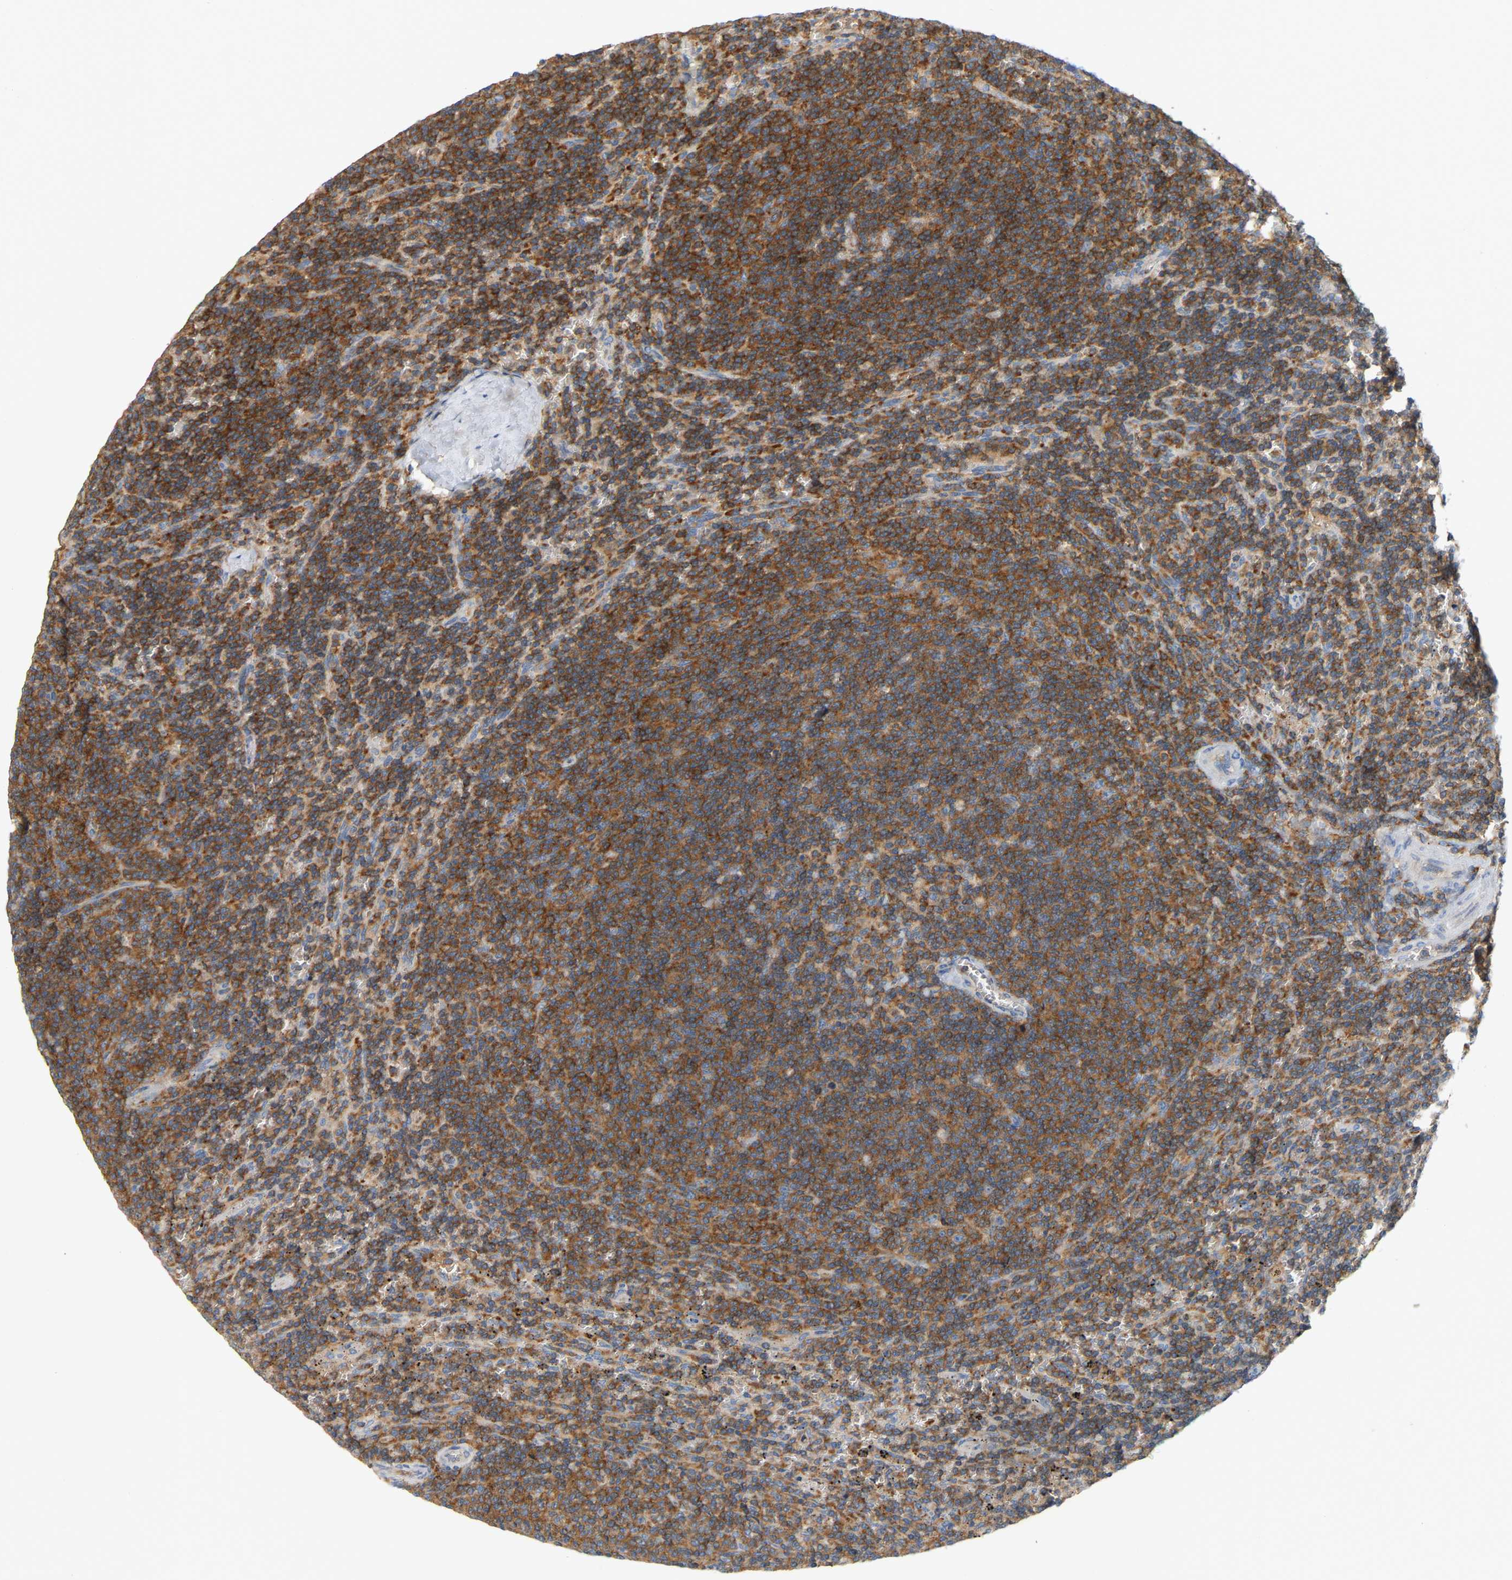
{"staining": {"intensity": "strong", "quantity": ">75%", "location": "cytoplasmic/membranous"}, "tissue": "lymphoma", "cell_type": "Tumor cells", "image_type": "cancer", "snomed": [{"axis": "morphology", "description": "Malignant lymphoma, non-Hodgkin's type, Low grade"}, {"axis": "topography", "description": "Spleen"}], "caption": "Tumor cells reveal high levels of strong cytoplasmic/membranous expression in about >75% of cells in lymphoma. (IHC, brightfield microscopy, high magnification).", "gene": "AKAP13", "patient": {"sex": "female", "age": 50}}